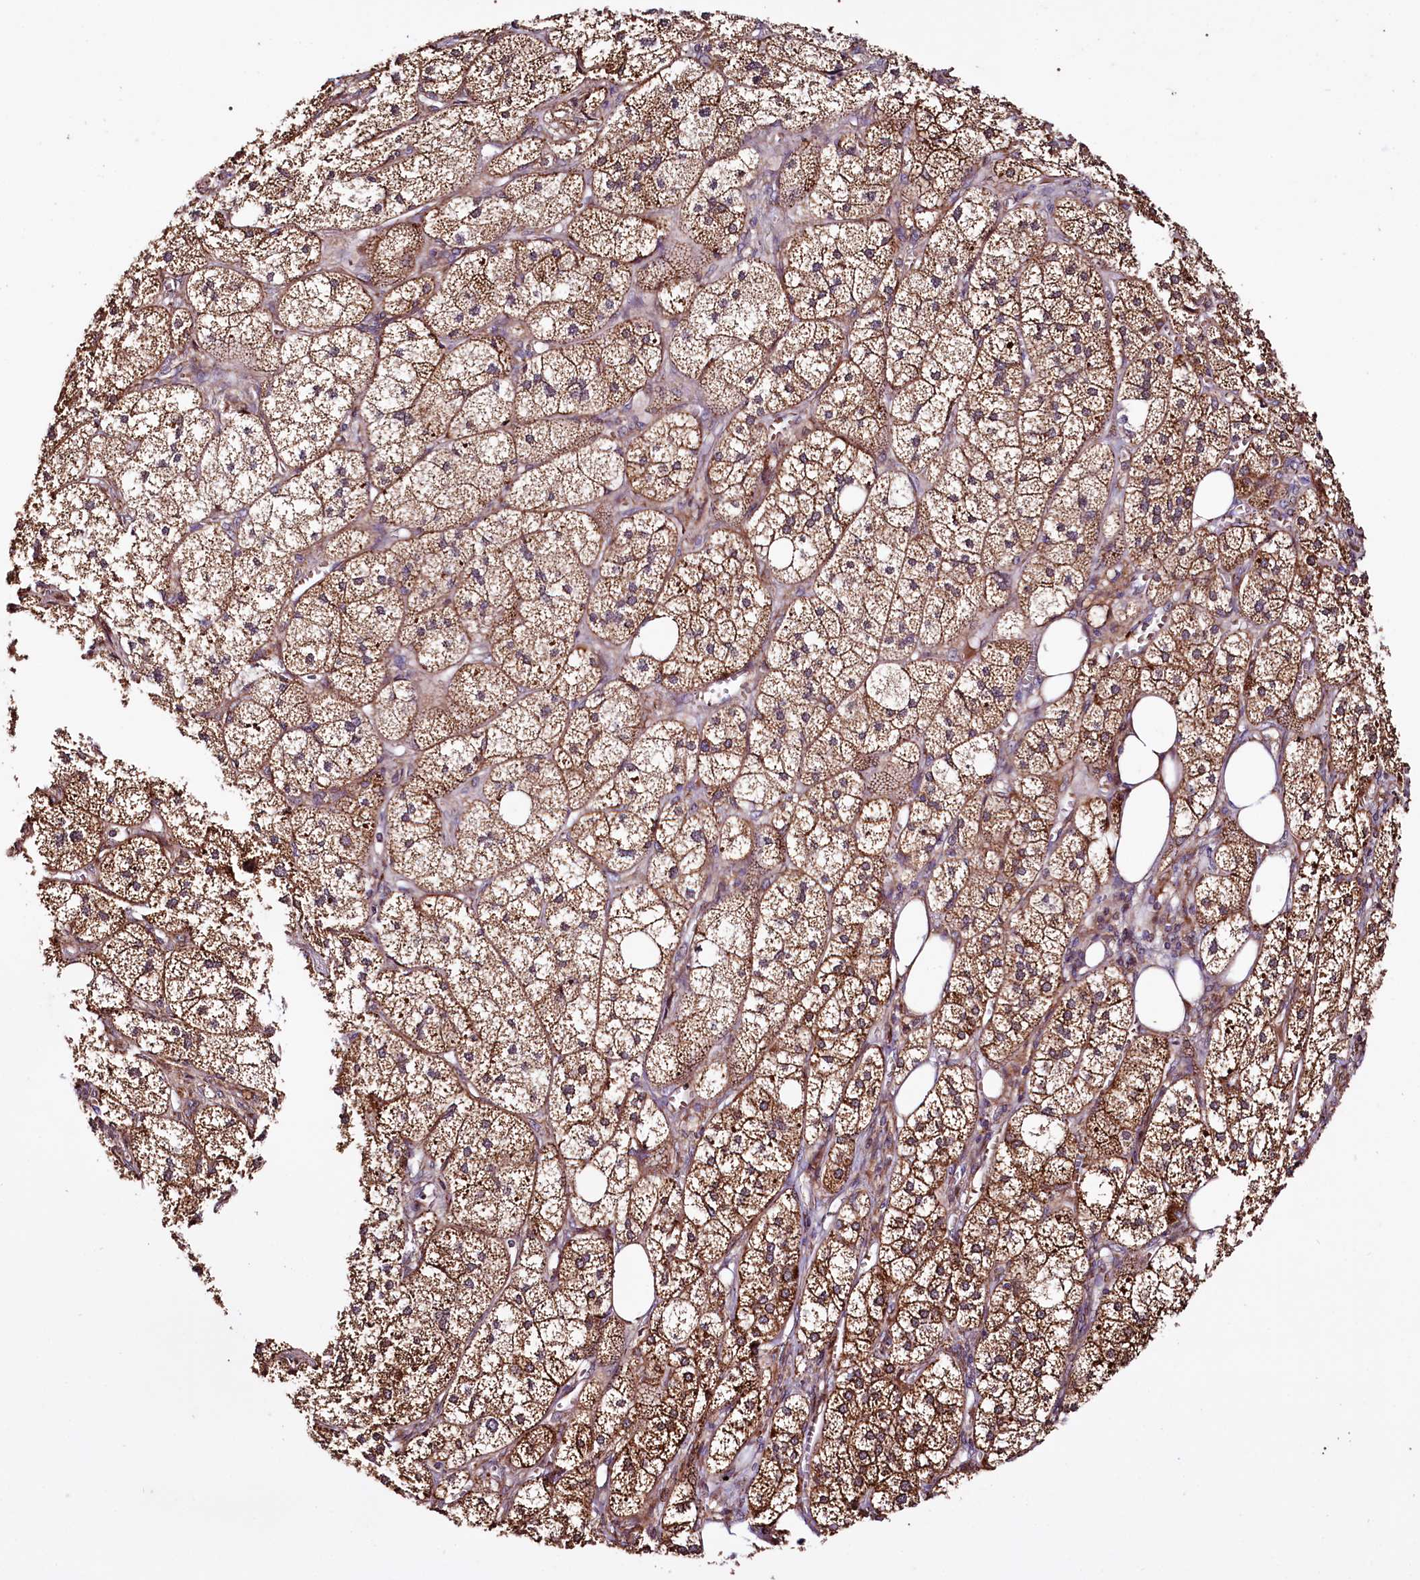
{"staining": {"intensity": "strong", "quantity": ">75%", "location": "cytoplasmic/membranous"}, "tissue": "adrenal gland", "cell_type": "Glandular cells", "image_type": "normal", "snomed": [{"axis": "morphology", "description": "Normal tissue, NOS"}, {"axis": "topography", "description": "Adrenal gland"}], "caption": "This photomicrograph exhibits immunohistochemistry (IHC) staining of unremarkable human adrenal gland, with high strong cytoplasmic/membranous expression in approximately >75% of glandular cells.", "gene": "ST7", "patient": {"sex": "female", "age": 61}}